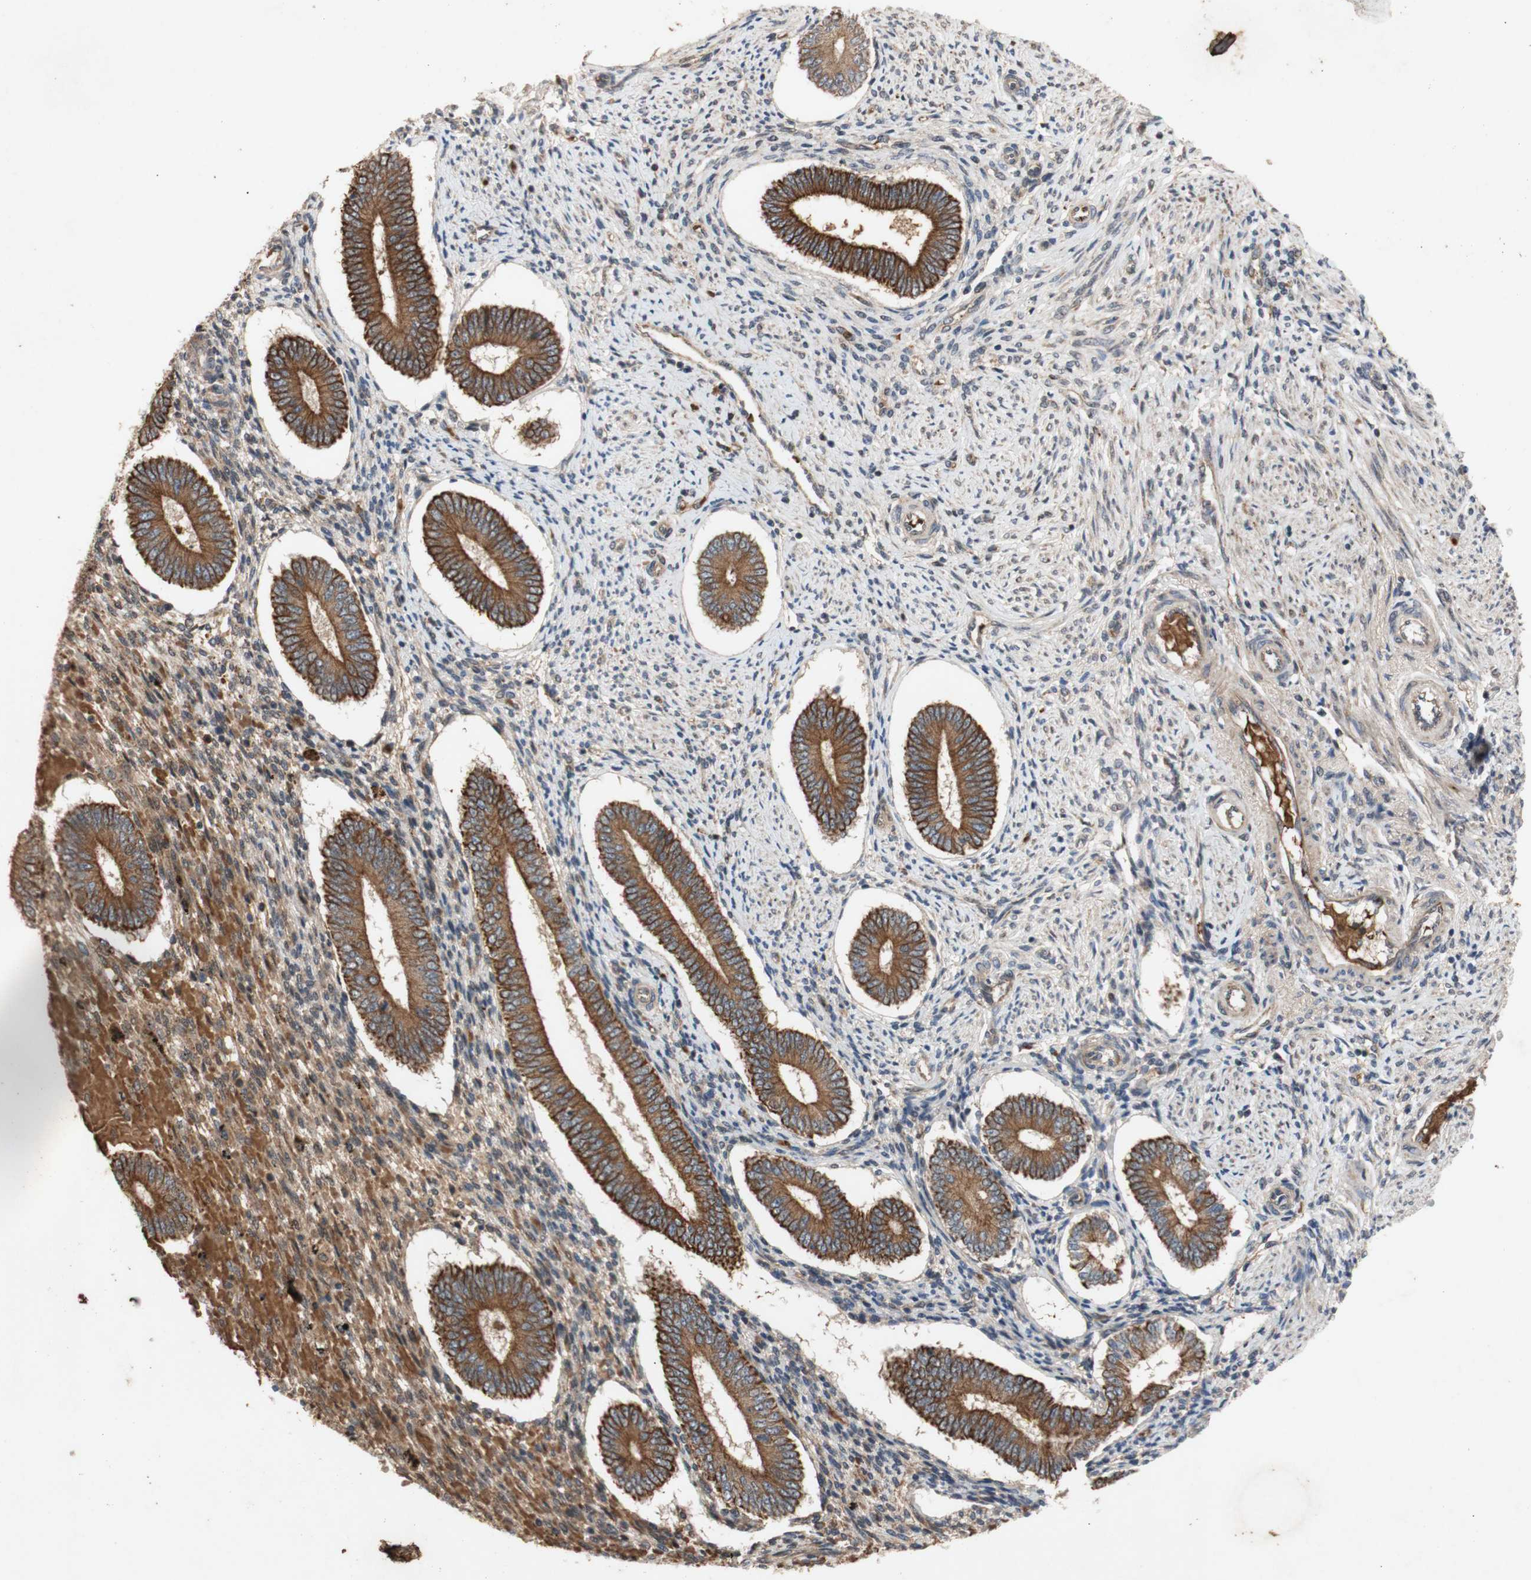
{"staining": {"intensity": "moderate", "quantity": "25%-75%", "location": "cytoplasmic/membranous"}, "tissue": "endometrium", "cell_type": "Cells in endometrial stroma", "image_type": "normal", "snomed": [{"axis": "morphology", "description": "Normal tissue, NOS"}, {"axis": "topography", "description": "Endometrium"}], "caption": "An immunohistochemistry micrograph of benign tissue is shown. Protein staining in brown shows moderate cytoplasmic/membranous positivity in endometrium within cells in endometrial stroma.", "gene": "PKN1", "patient": {"sex": "female", "age": 42}}